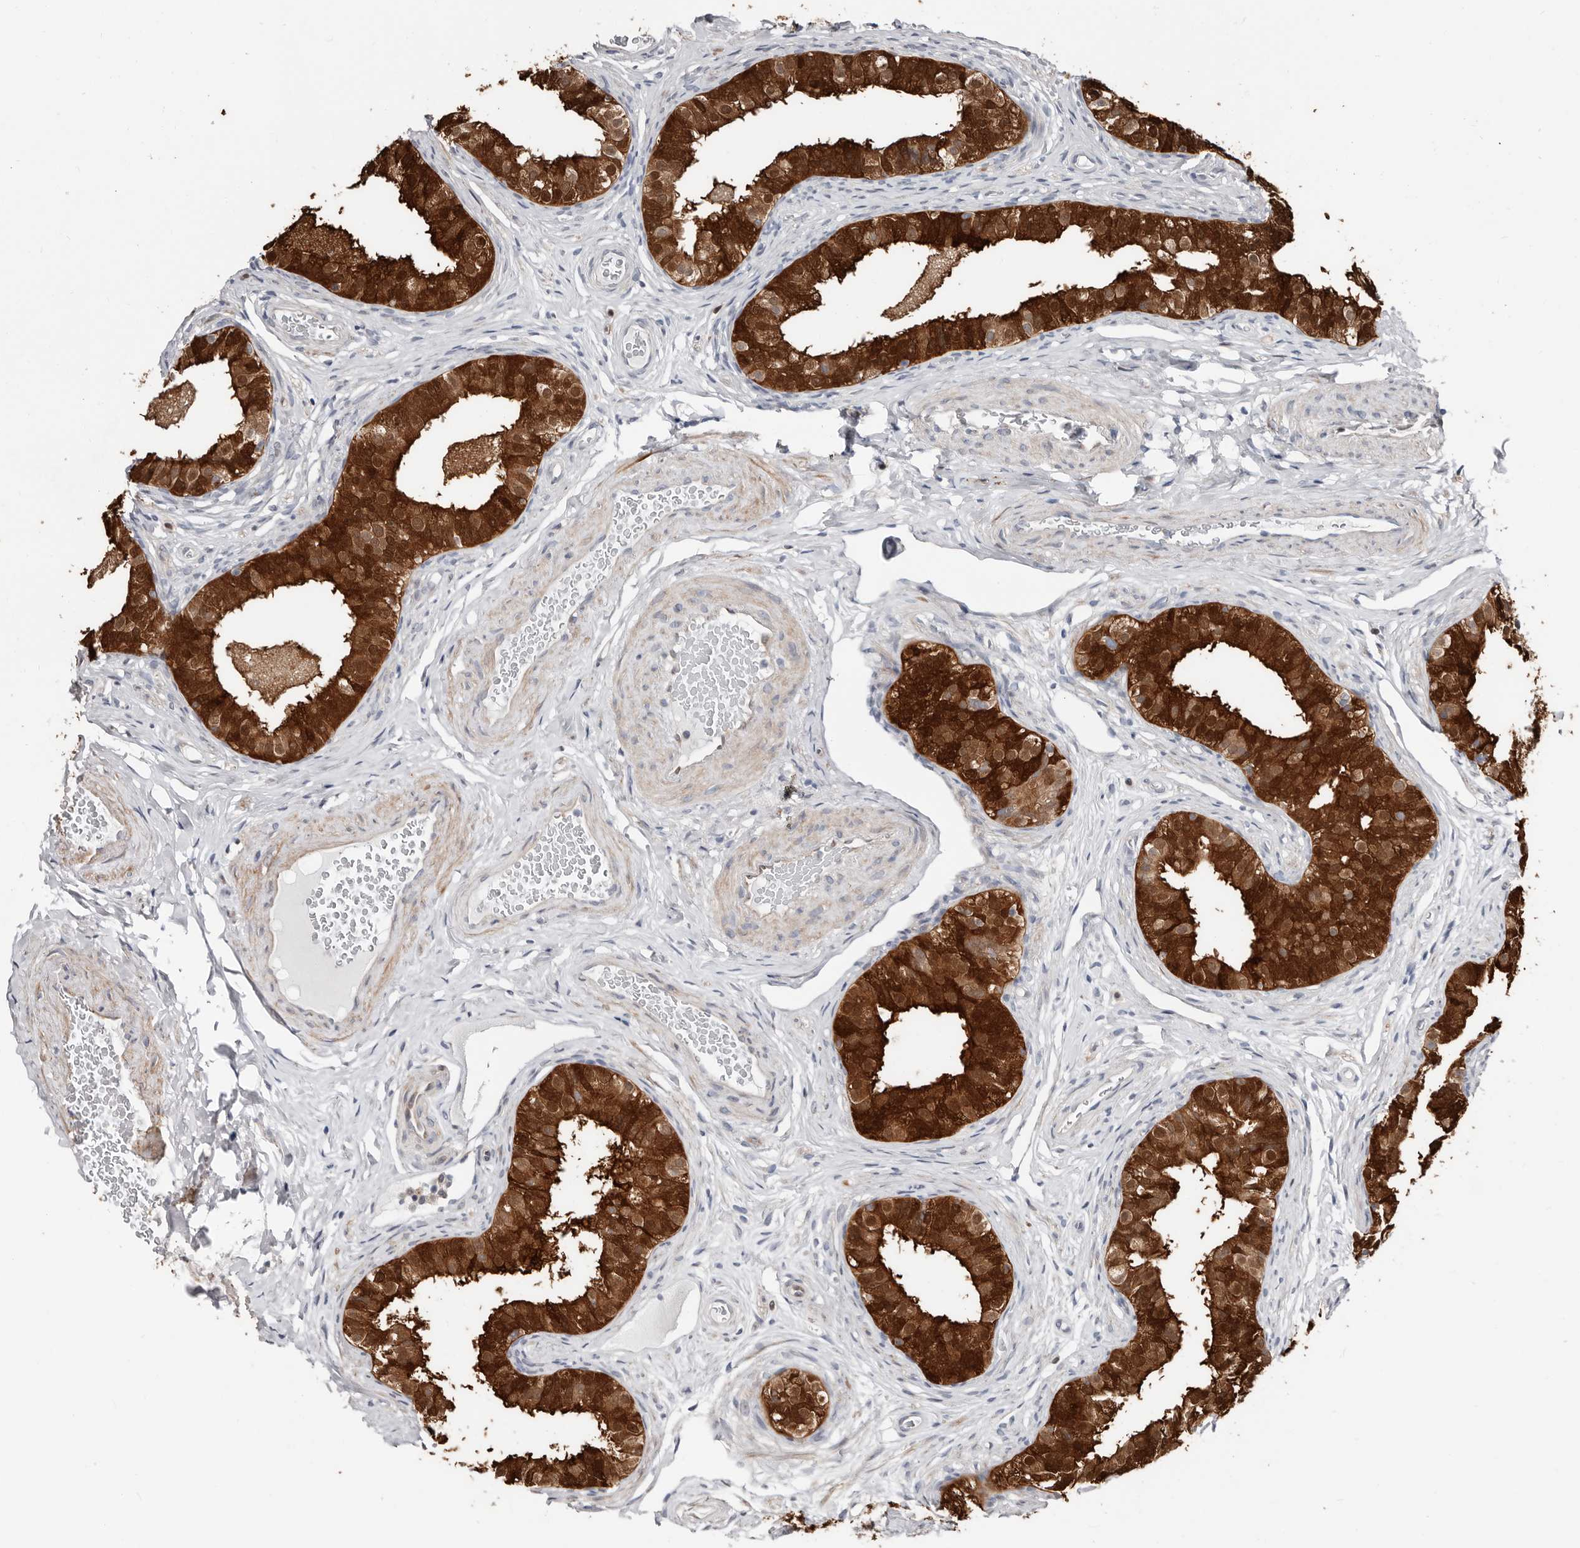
{"staining": {"intensity": "strong", "quantity": "25%-75%", "location": "cytoplasmic/membranous"}, "tissue": "epididymis", "cell_type": "Glandular cells", "image_type": "normal", "snomed": [{"axis": "morphology", "description": "Normal tissue, NOS"}, {"axis": "topography", "description": "Epididymis"}], "caption": "IHC image of benign epididymis: human epididymis stained using immunohistochemistry (IHC) displays high levels of strong protein expression localized specifically in the cytoplasmic/membranous of glandular cells, appearing as a cytoplasmic/membranous brown color.", "gene": "ASRGL1", "patient": {"sex": "male", "age": 49}}